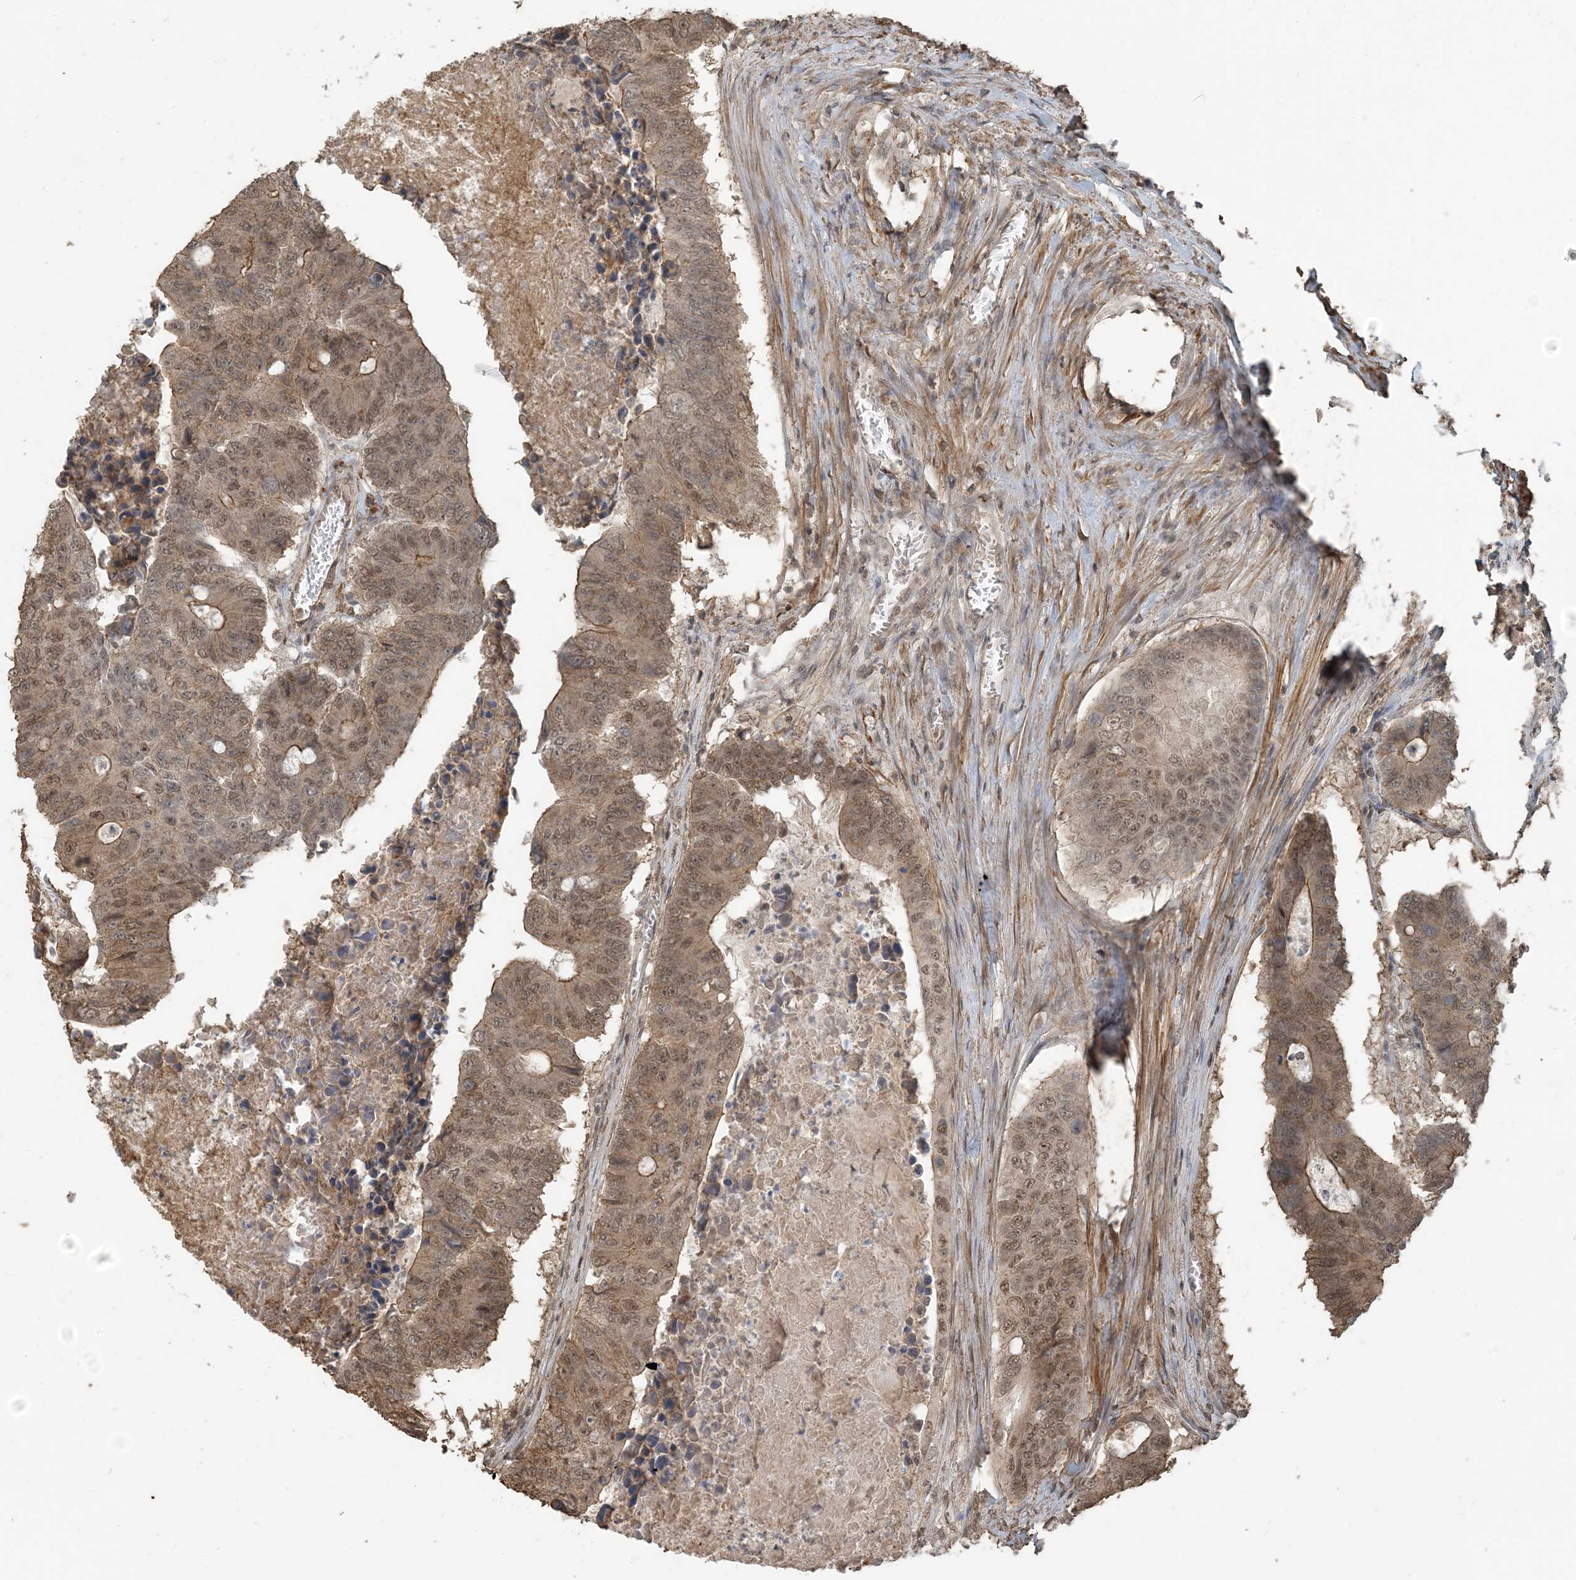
{"staining": {"intensity": "moderate", "quantity": ">75%", "location": "cytoplasmic/membranous,nuclear"}, "tissue": "colorectal cancer", "cell_type": "Tumor cells", "image_type": "cancer", "snomed": [{"axis": "morphology", "description": "Adenocarcinoma, NOS"}, {"axis": "topography", "description": "Colon"}], "caption": "Immunohistochemistry (IHC) (DAB) staining of adenocarcinoma (colorectal) shows moderate cytoplasmic/membranous and nuclear protein staining in about >75% of tumor cells. (brown staining indicates protein expression, while blue staining denotes nuclei).", "gene": "ZC3H12A", "patient": {"sex": "male", "age": 87}}